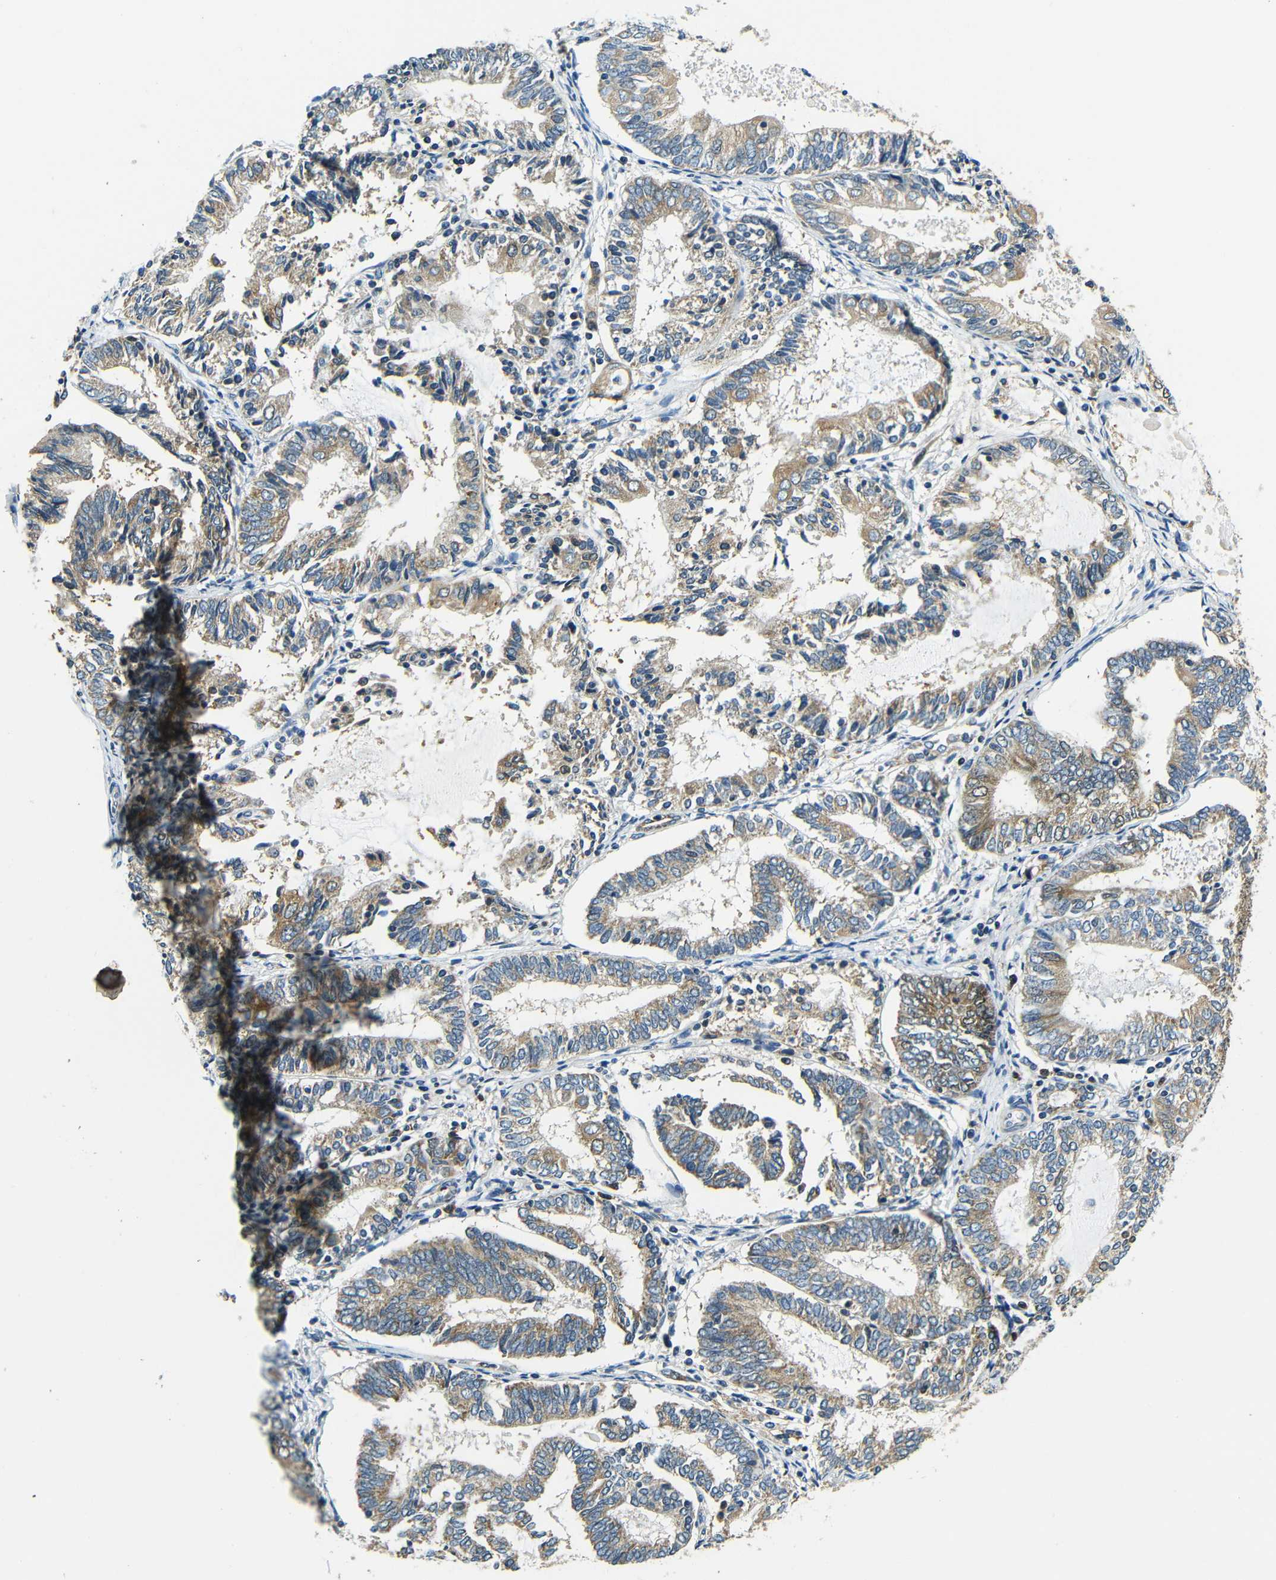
{"staining": {"intensity": "moderate", "quantity": ">75%", "location": "cytoplasmic/membranous"}, "tissue": "endometrial cancer", "cell_type": "Tumor cells", "image_type": "cancer", "snomed": [{"axis": "morphology", "description": "Adenocarcinoma, NOS"}, {"axis": "topography", "description": "Endometrium"}], "caption": "A medium amount of moderate cytoplasmic/membranous positivity is seen in approximately >75% of tumor cells in adenocarcinoma (endometrial) tissue.", "gene": "VAPB", "patient": {"sex": "female", "age": 81}}